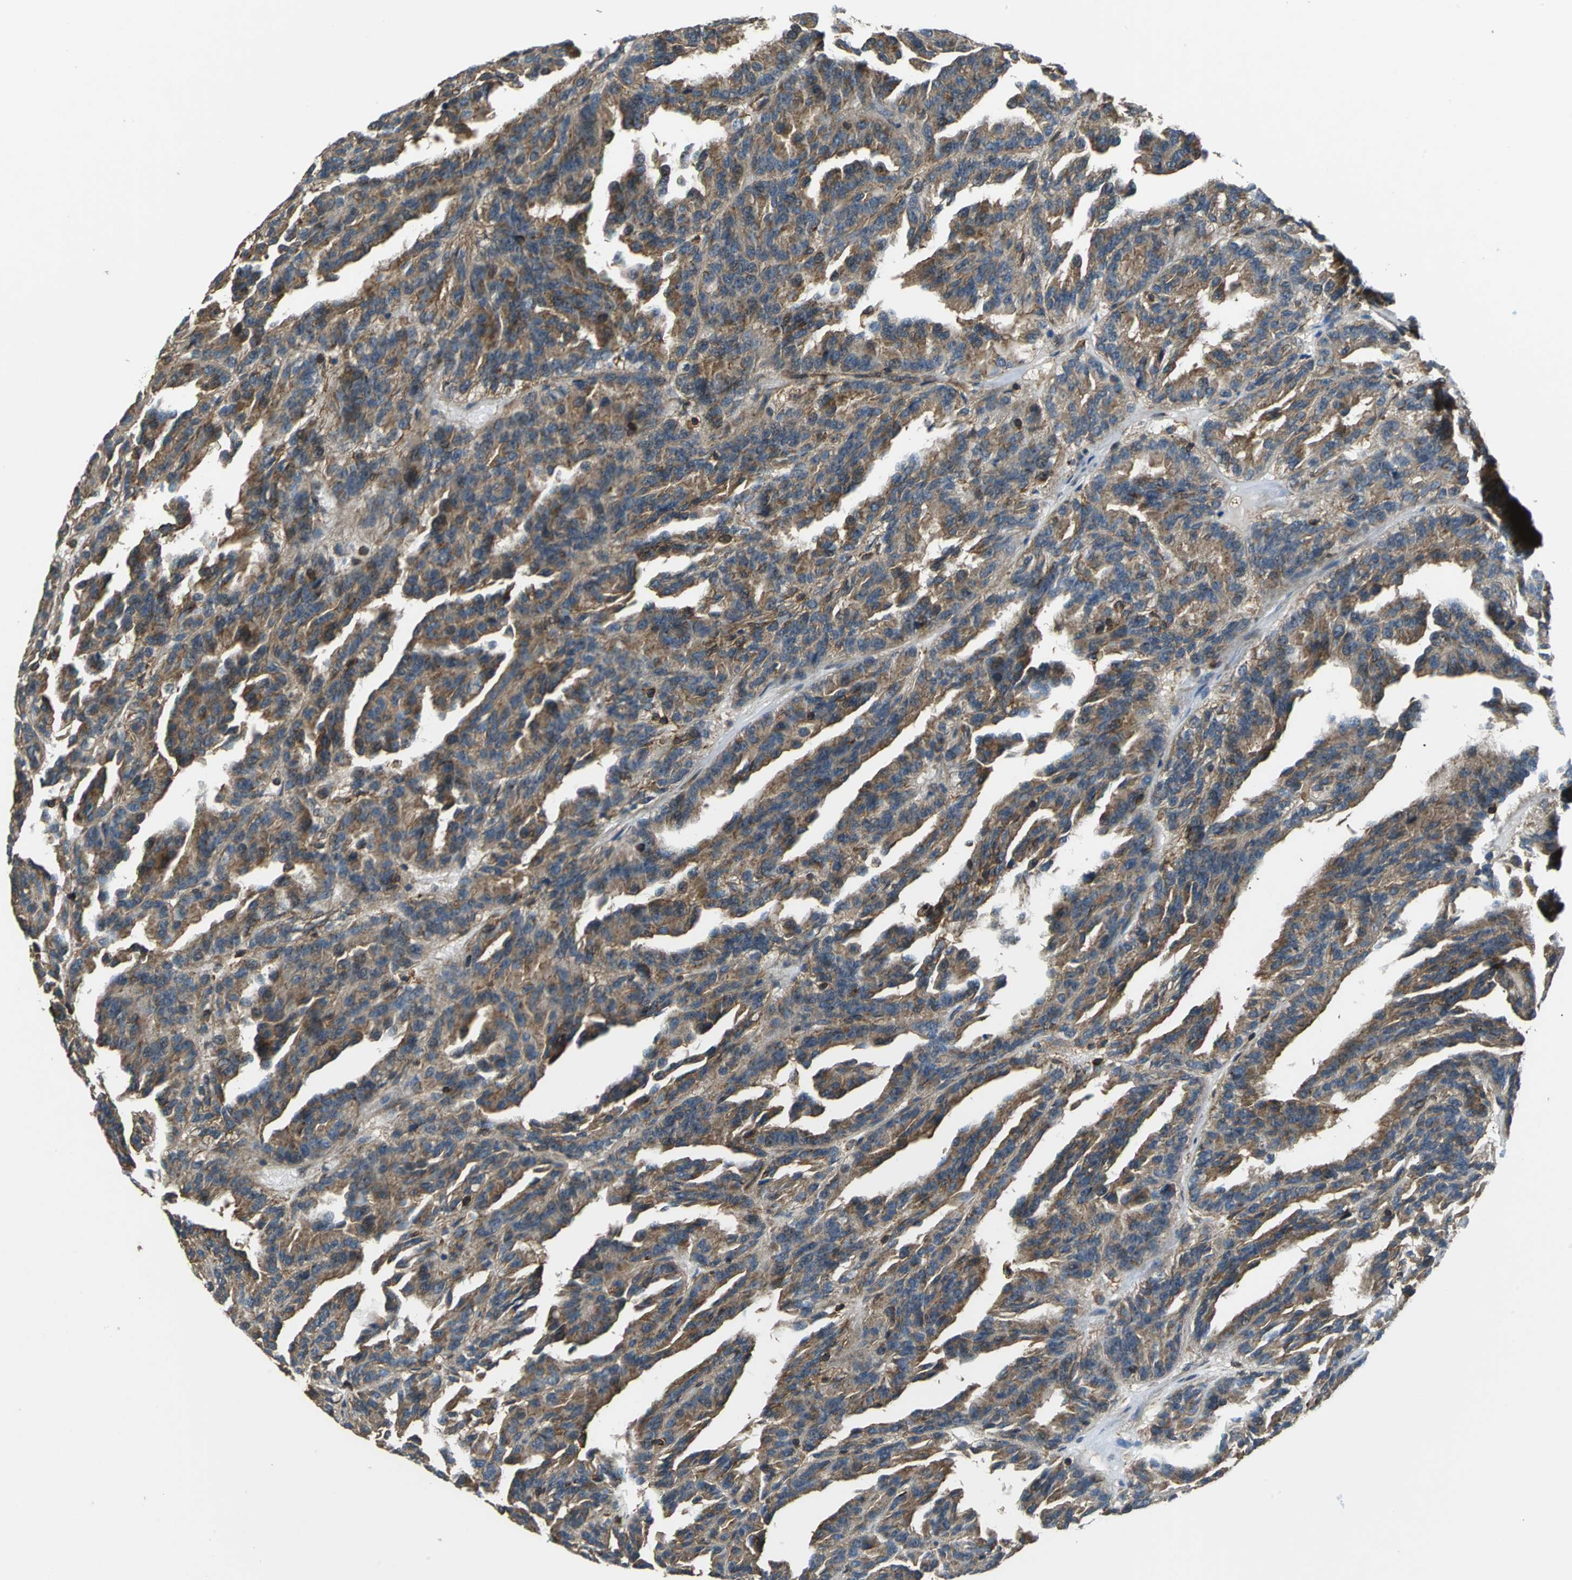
{"staining": {"intensity": "strong", "quantity": ">75%", "location": "cytoplasmic/membranous"}, "tissue": "renal cancer", "cell_type": "Tumor cells", "image_type": "cancer", "snomed": [{"axis": "morphology", "description": "Adenocarcinoma, NOS"}, {"axis": "topography", "description": "Kidney"}], "caption": "Immunohistochemistry (IHC) photomicrograph of neoplastic tissue: human adenocarcinoma (renal) stained using immunohistochemistry (IHC) shows high levels of strong protein expression localized specifically in the cytoplasmic/membranous of tumor cells, appearing as a cytoplasmic/membranous brown color.", "gene": "PARVA", "patient": {"sex": "male", "age": 46}}